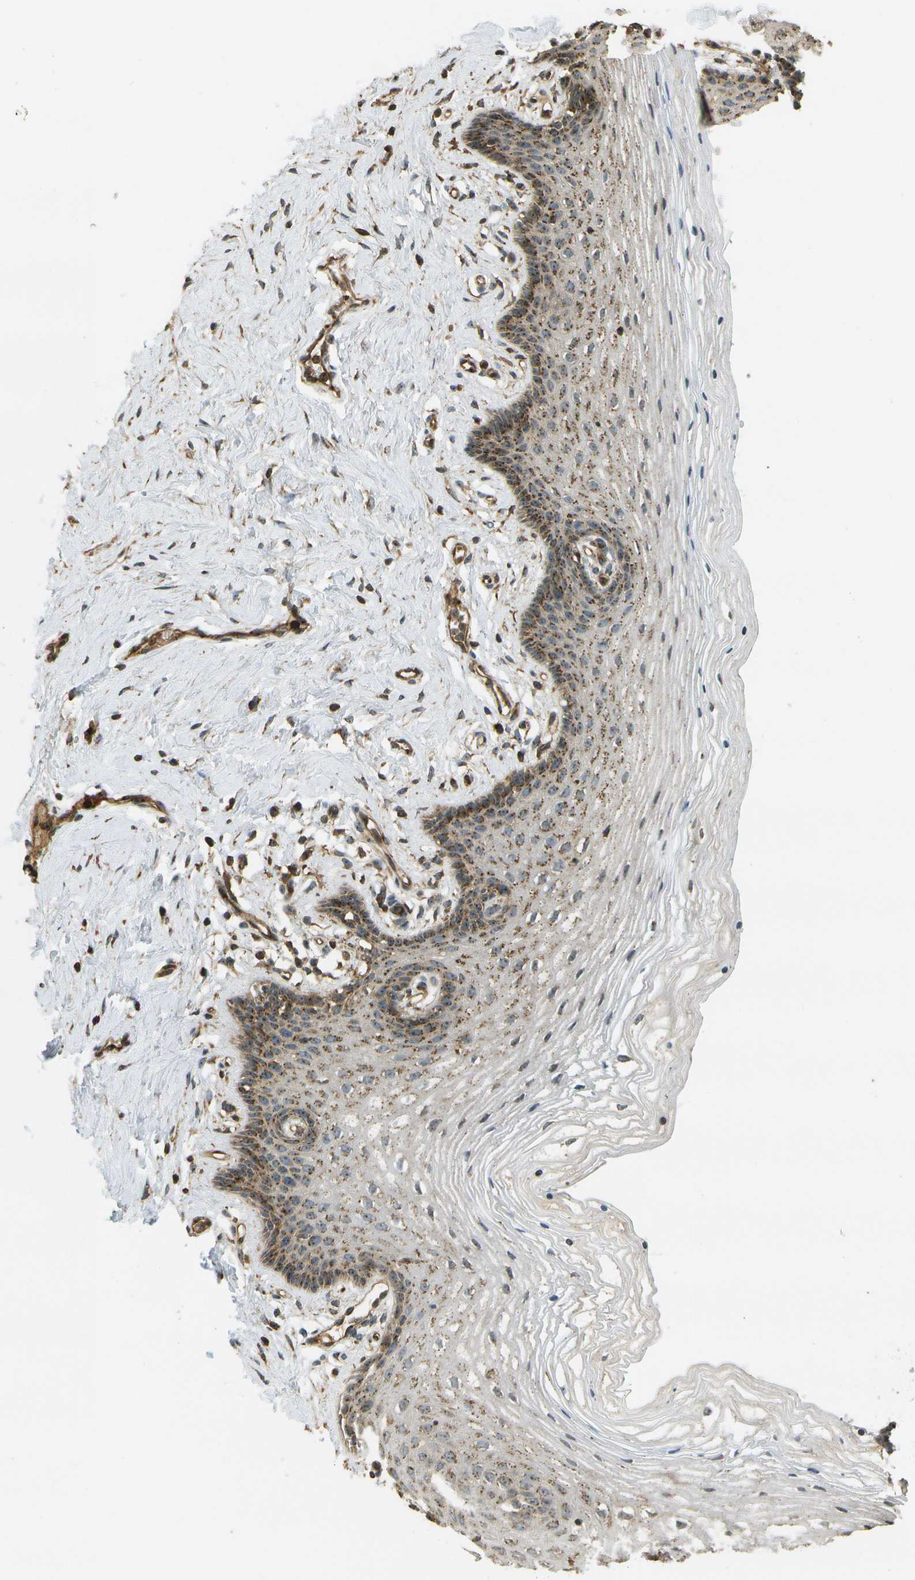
{"staining": {"intensity": "moderate", "quantity": ">75%", "location": "cytoplasmic/membranous,nuclear"}, "tissue": "vagina", "cell_type": "Squamous epithelial cells", "image_type": "normal", "snomed": [{"axis": "morphology", "description": "Normal tissue, NOS"}, {"axis": "topography", "description": "Vagina"}], "caption": "High-magnification brightfield microscopy of unremarkable vagina stained with DAB (3,3'-diaminobenzidine) (brown) and counterstained with hematoxylin (blue). squamous epithelial cells exhibit moderate cytoplasmic/membranous,nuclear positivity is appreciated in about>75% of cells.", "gene": "LRP12", "patient": {"sex": "female", "age": 32}}